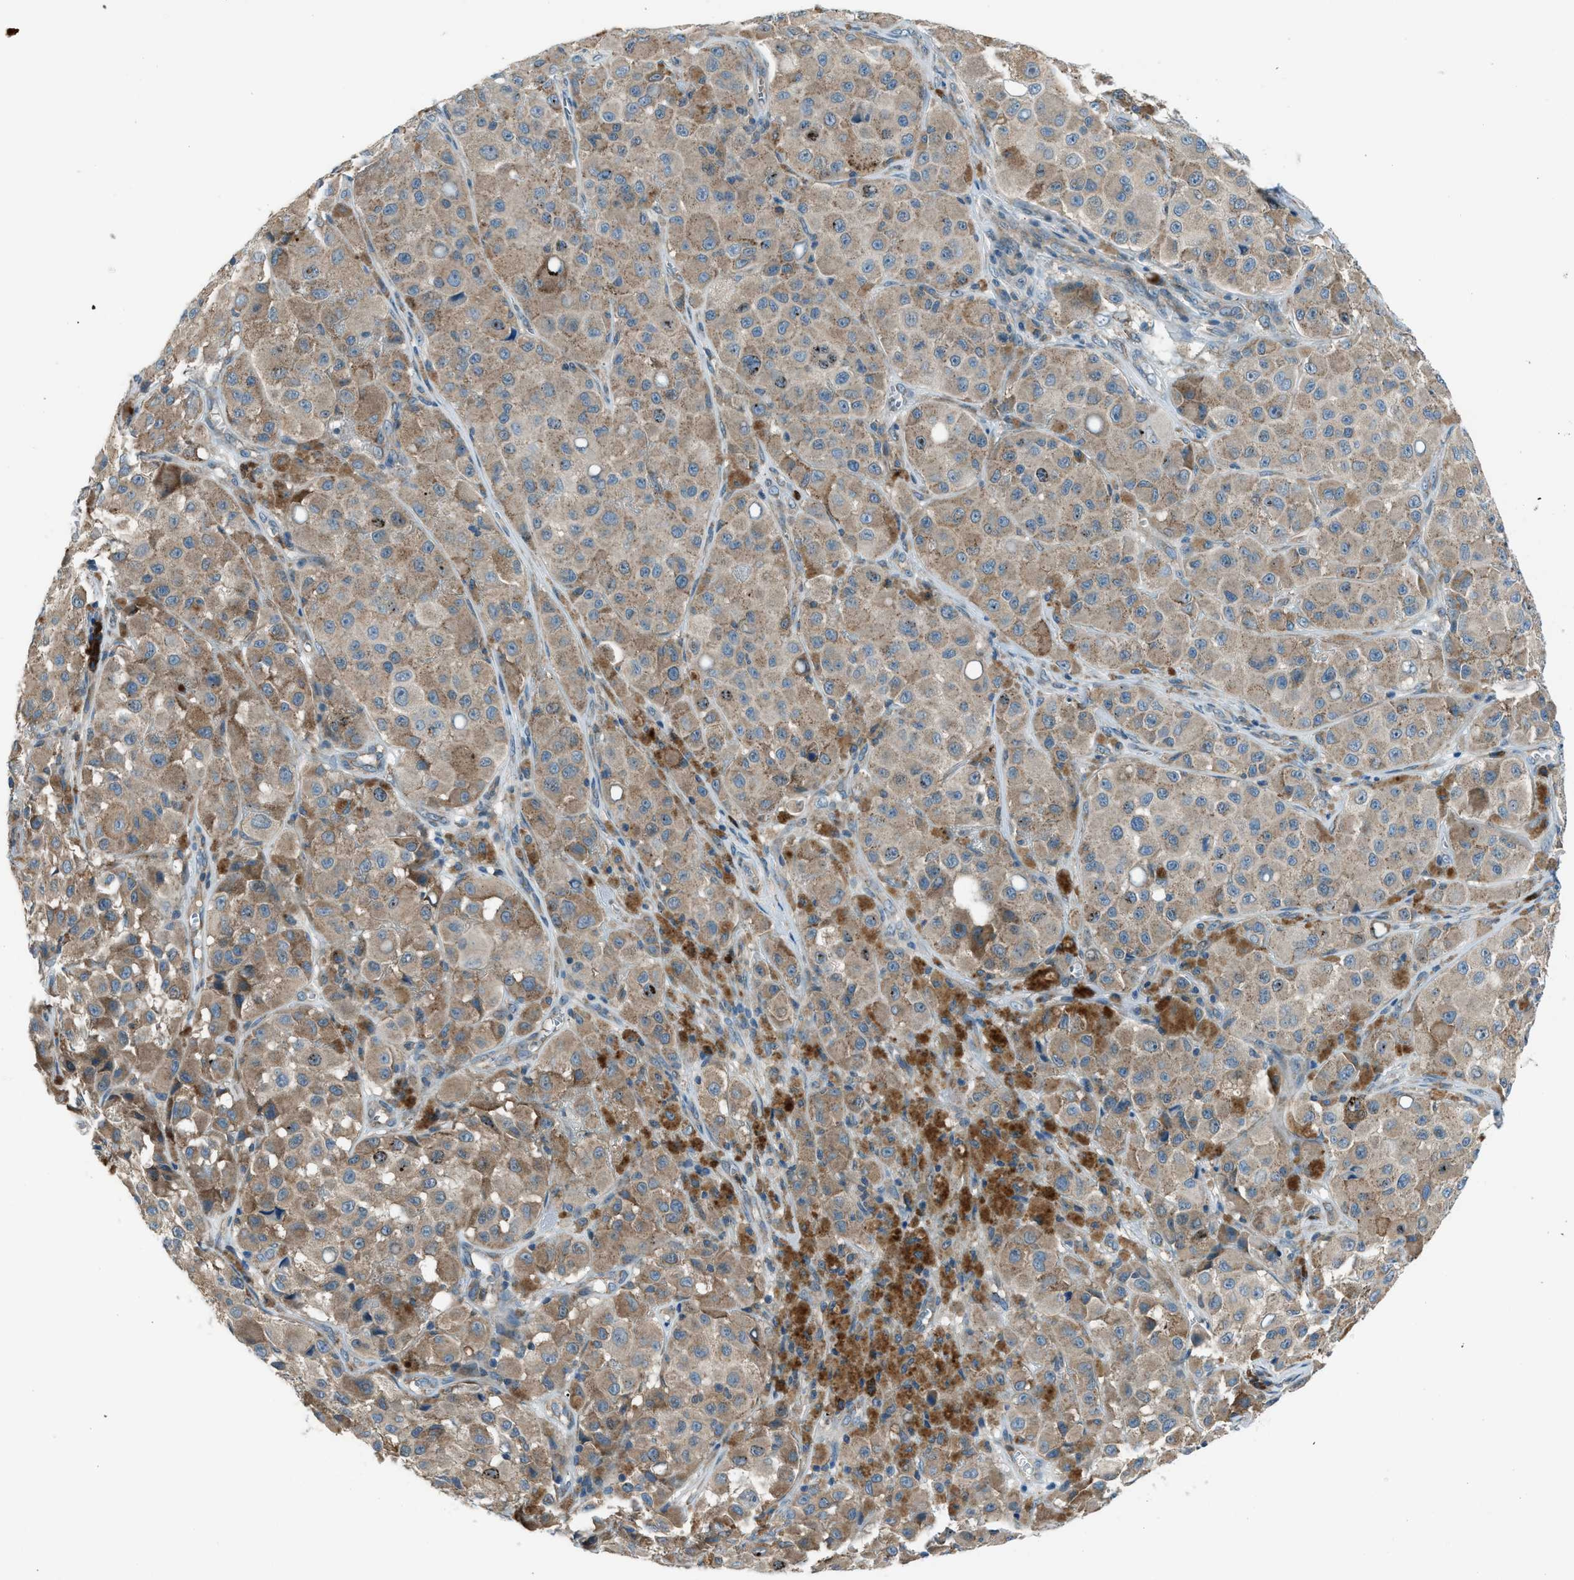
{"staining": {"intensity": "moderate", "quantity": ">75%", "location": "cytoplasmic/membranous"}, "tissue": "melanoma", "cell_type": "Tumor cells", "image_type": "cancer", "snomed": [{"axis": "morphology", "description": "Malignant melanoma, NOS"}, {"axis": "topography", "description": "Skin"}], "caption": "Protein expression by IHC exhibits moderate cytoplasmic/membranous expression in about >75% of tumor cells in melanoma.", "gene": "EDARADD", "patient": {"sex": "male", "age": 84}}